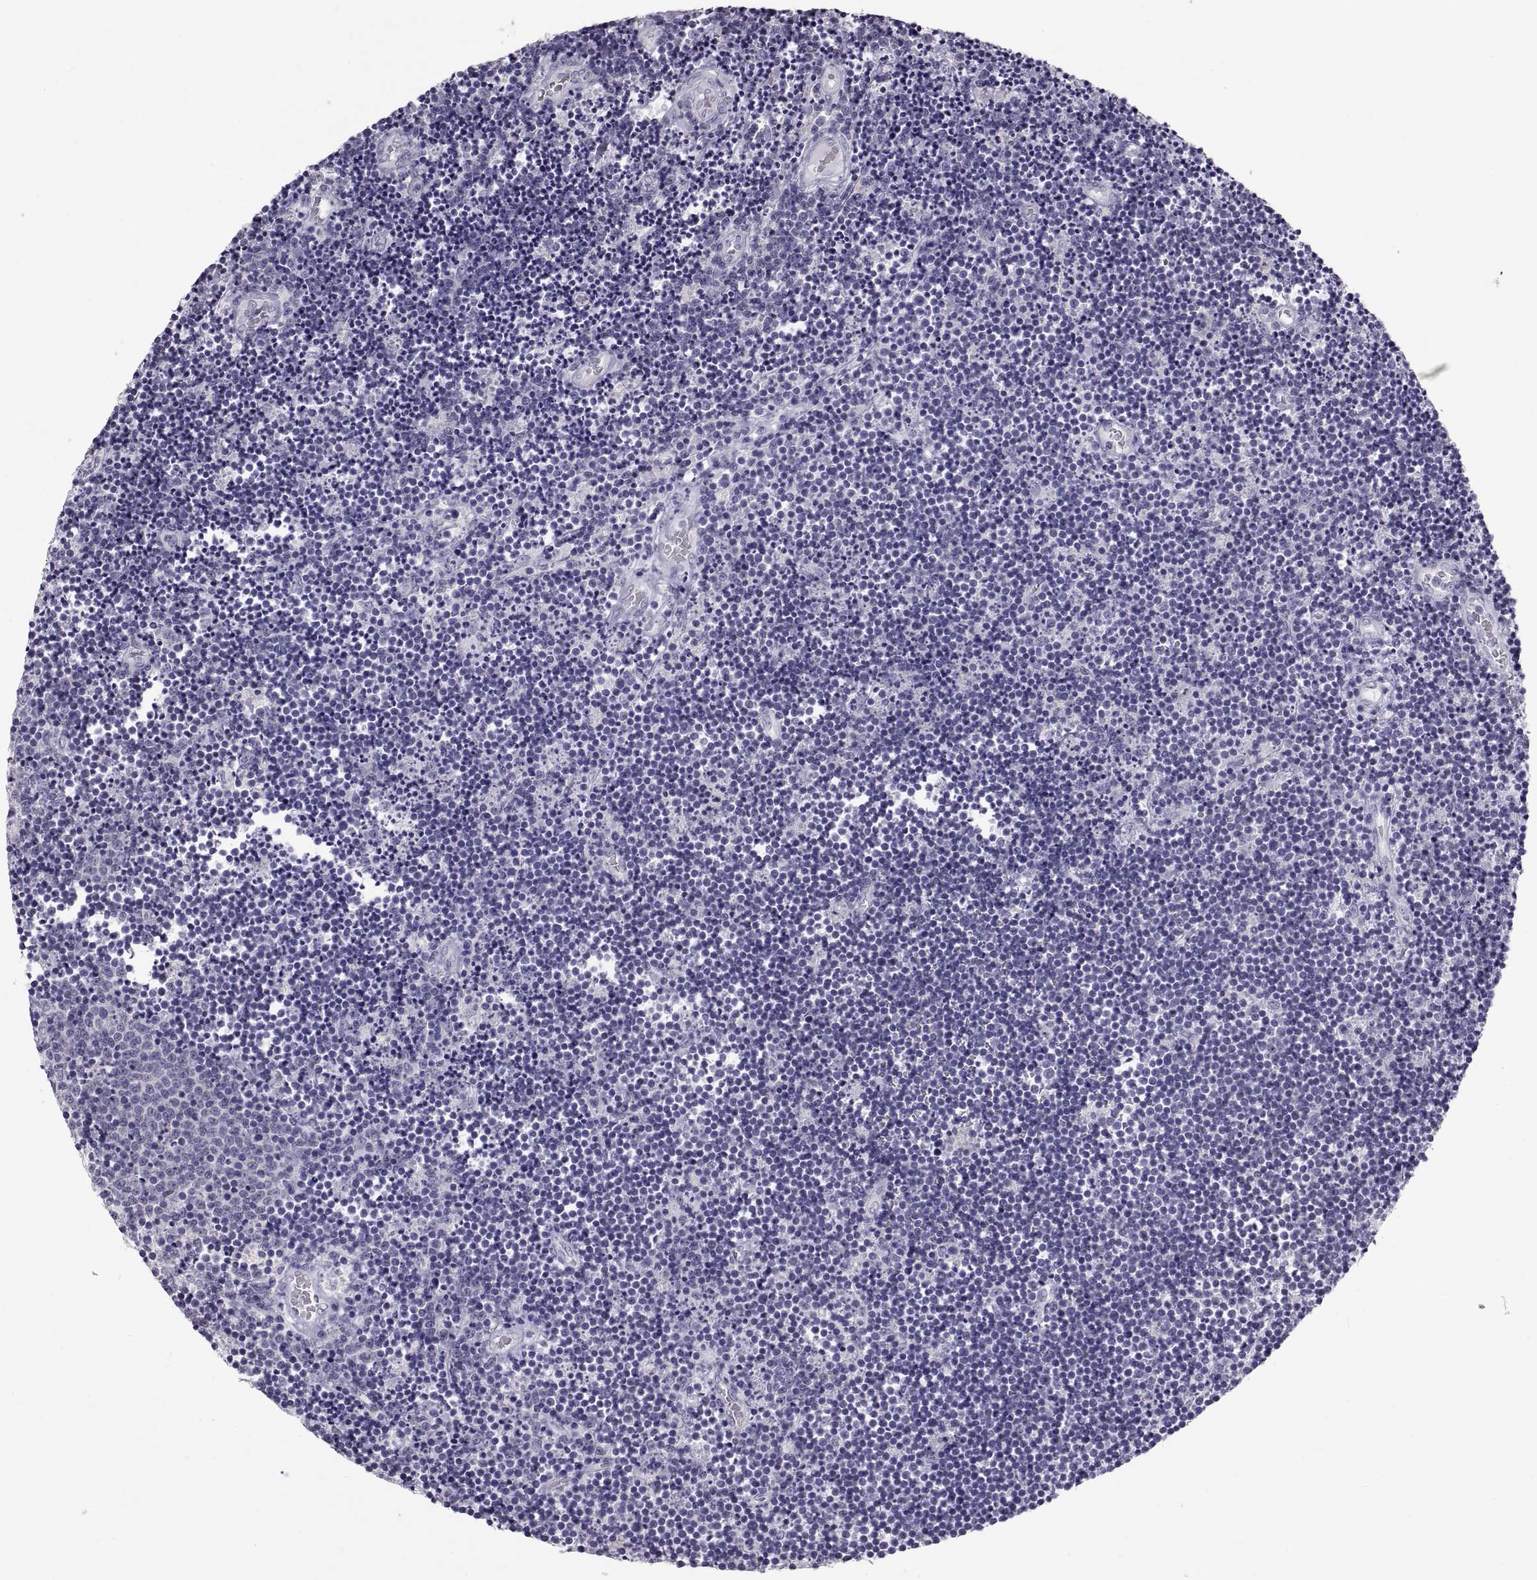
{"staining": {"intensity": "negative", "quantity": "none", "location": "none"}, "tissue": "lymphoma", "cell_type": "Tumor cells", "image_type": "cancer", "snomed": [{"axis": "morphology", "description": "Malignant lymphoma, non-Hodgkin's type, Low grade"}, {"axis": "topography", "description": "Brain"}], "caption": "IHC photomicrograph of low-grade malignant lymphoma, non-Hodgkin's type stained for a protein (brown), which demonstrates no positivity in tumor cells. The staining is performed using DAB brown chromogen with nuclei counter-stained in using hematoxylin.", "gene": "WBP2NL", "patient": {"sex": "female", "age": 66}}